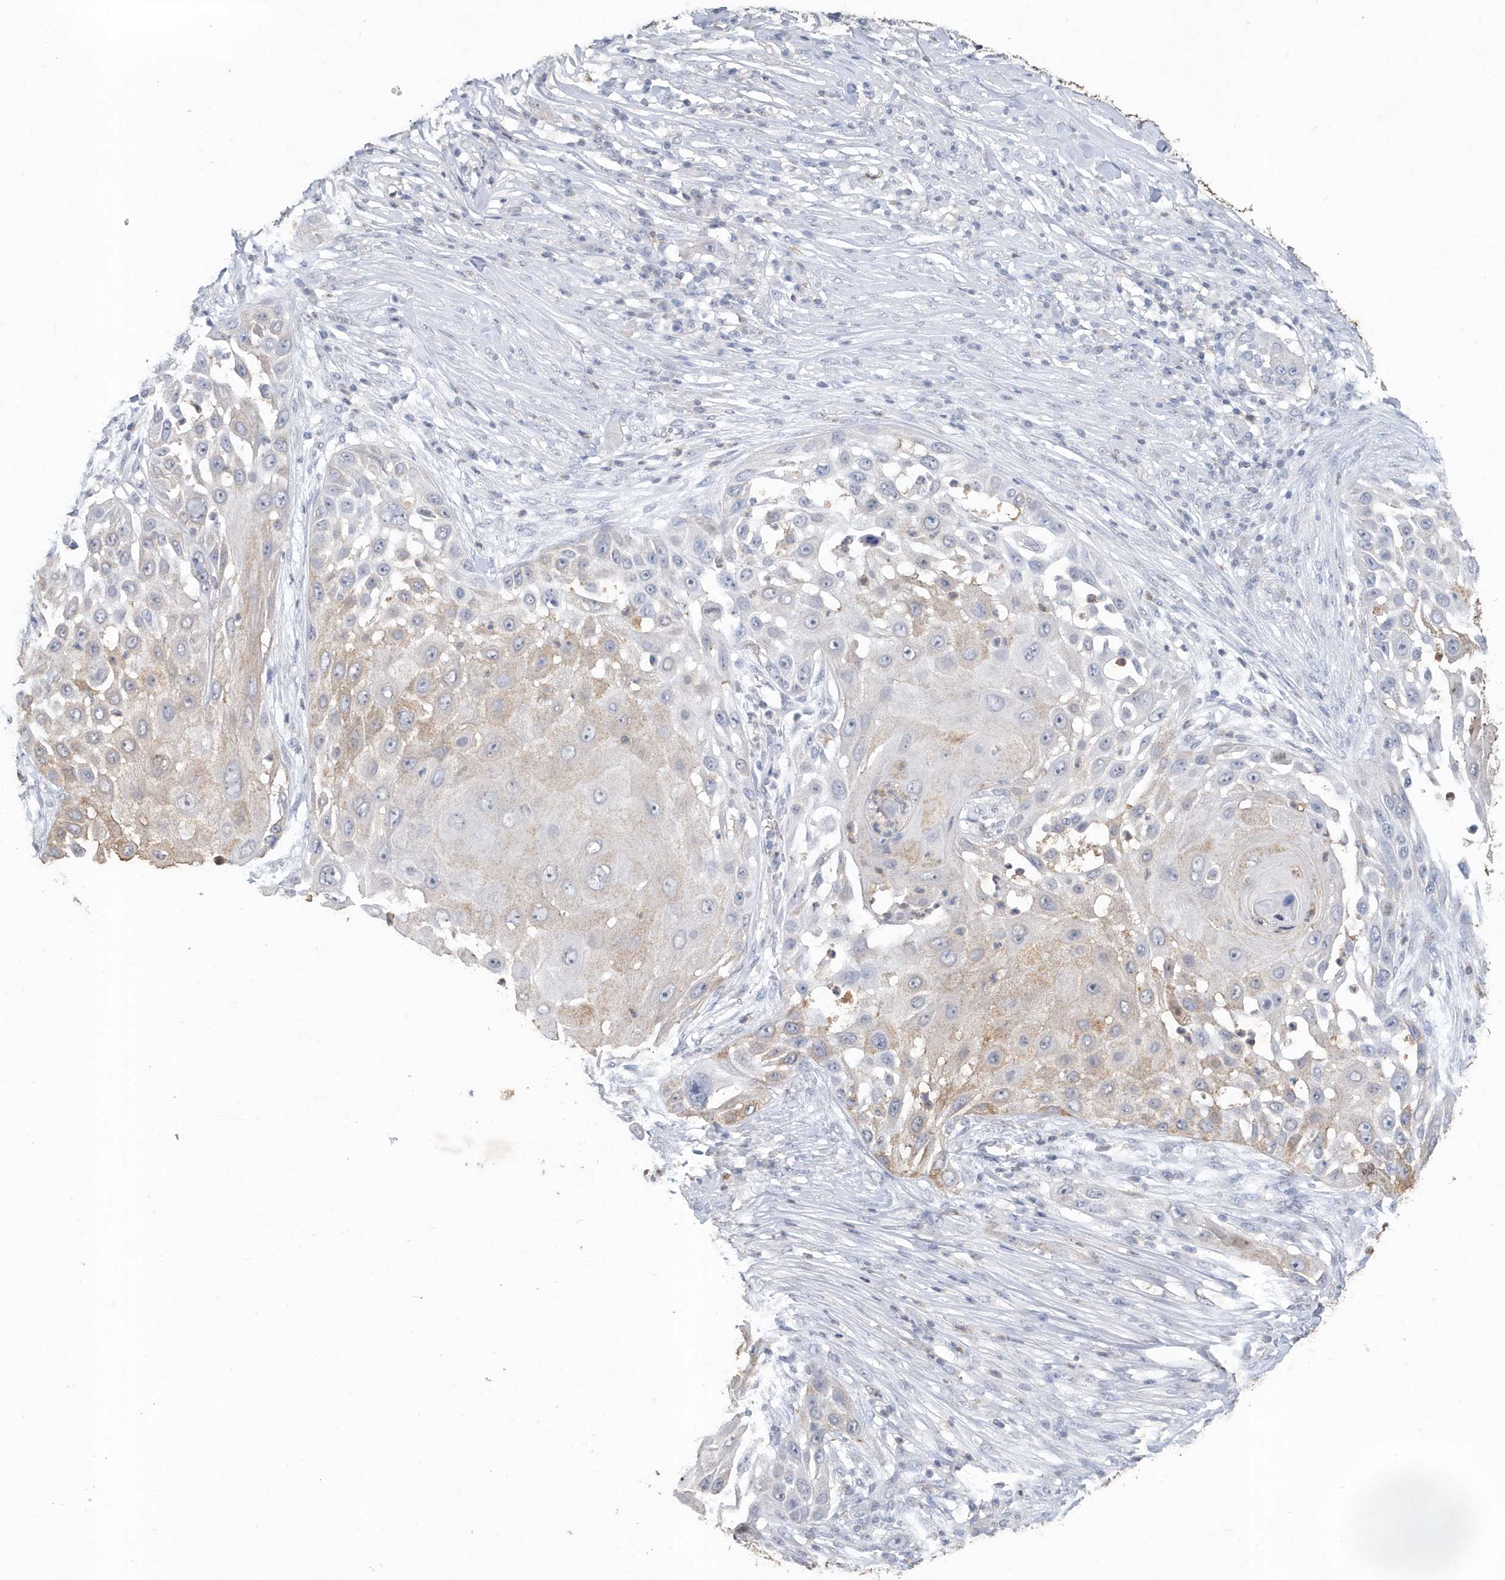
{"staining": {"intensity": "weak", "quantity": "<25%", "location": "cytoplasmic/membranous"}, "tissue": "skin cancer", "cell_type": "Tumor cells", "image_type": "cancer", "snomed": [{"axis": "morphology", "description": "Squamous cell carcinoma, NOS"}, {"axis": "topography", "description": "Skin"}], "caption": "High magnification brightfield microscopy of skin cancer (squamous cell carcinoma) stained with DAB (brown) and counterstained with hematoxylin (blue): tumor cells show no significant positivity. (DAB IHC visualized using brightfield microscopy, high magnification).", "gene": "PDCD1", "patient": {"sex": "female", "age": 44}}